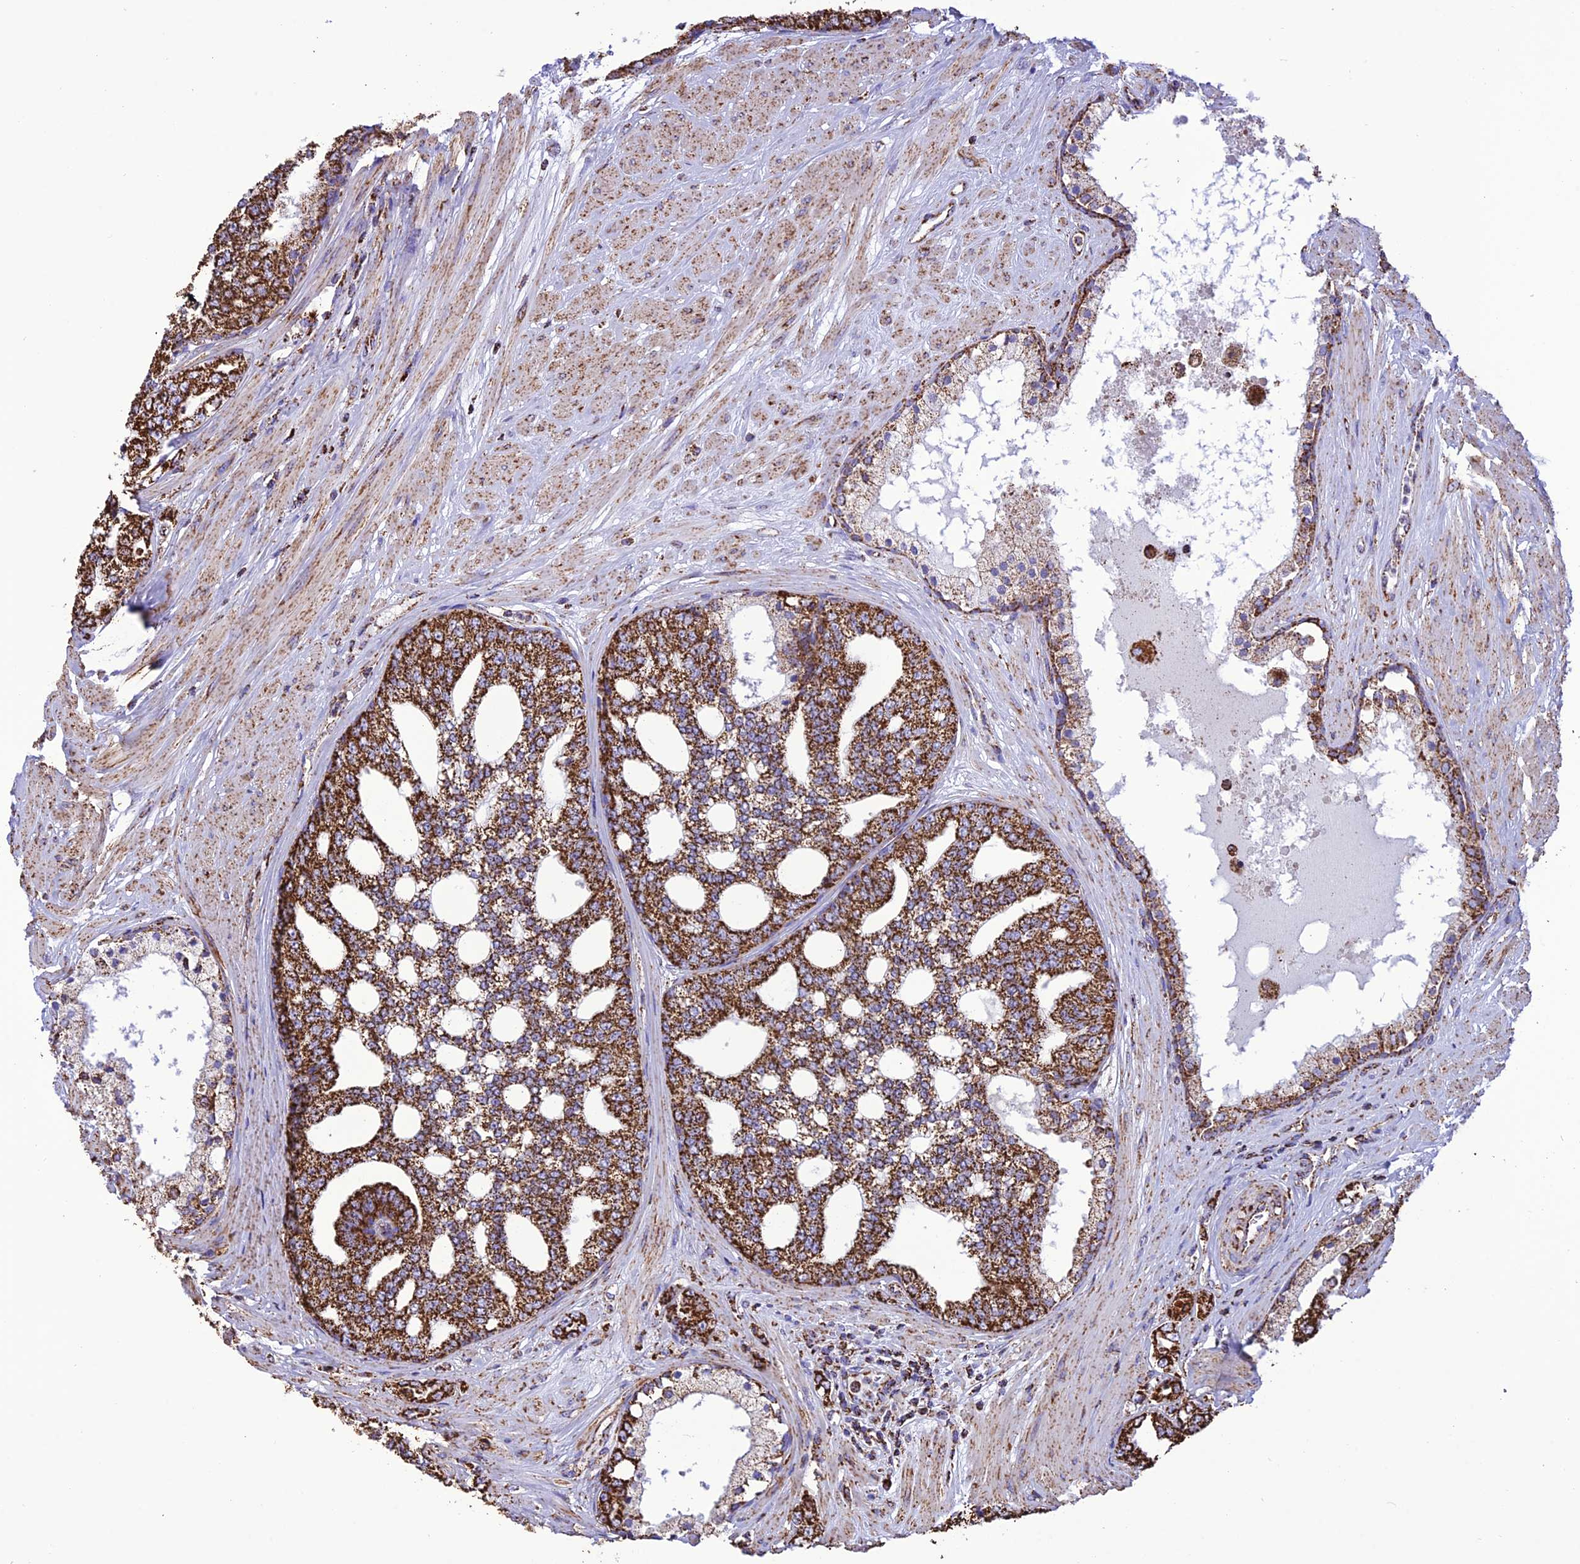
{"staining": {"intensity": "strong", "quantity": ">75%", "location": "cytoplasmic/membranous"}, "tissue": "prostate cancer", "cell_type": "Tumor cells", "image_type": "cancer", "snomed": [{"axis": "morphology", "description": "Adenocarcinoma, High grade"}, {"axis": "topography", "description": "Prostate"}], "caption": "An IHC photomicrograph of tumor tissue is shown. Protein staining in brown highlights strong cytoplasmic/membranous positivity in prostate high-grade adenocarcinoma within tumor cells. Nuclei are stained in blue.", "gene": "NDUFAF1", "patient": {"sex": "male", "age": 64}}